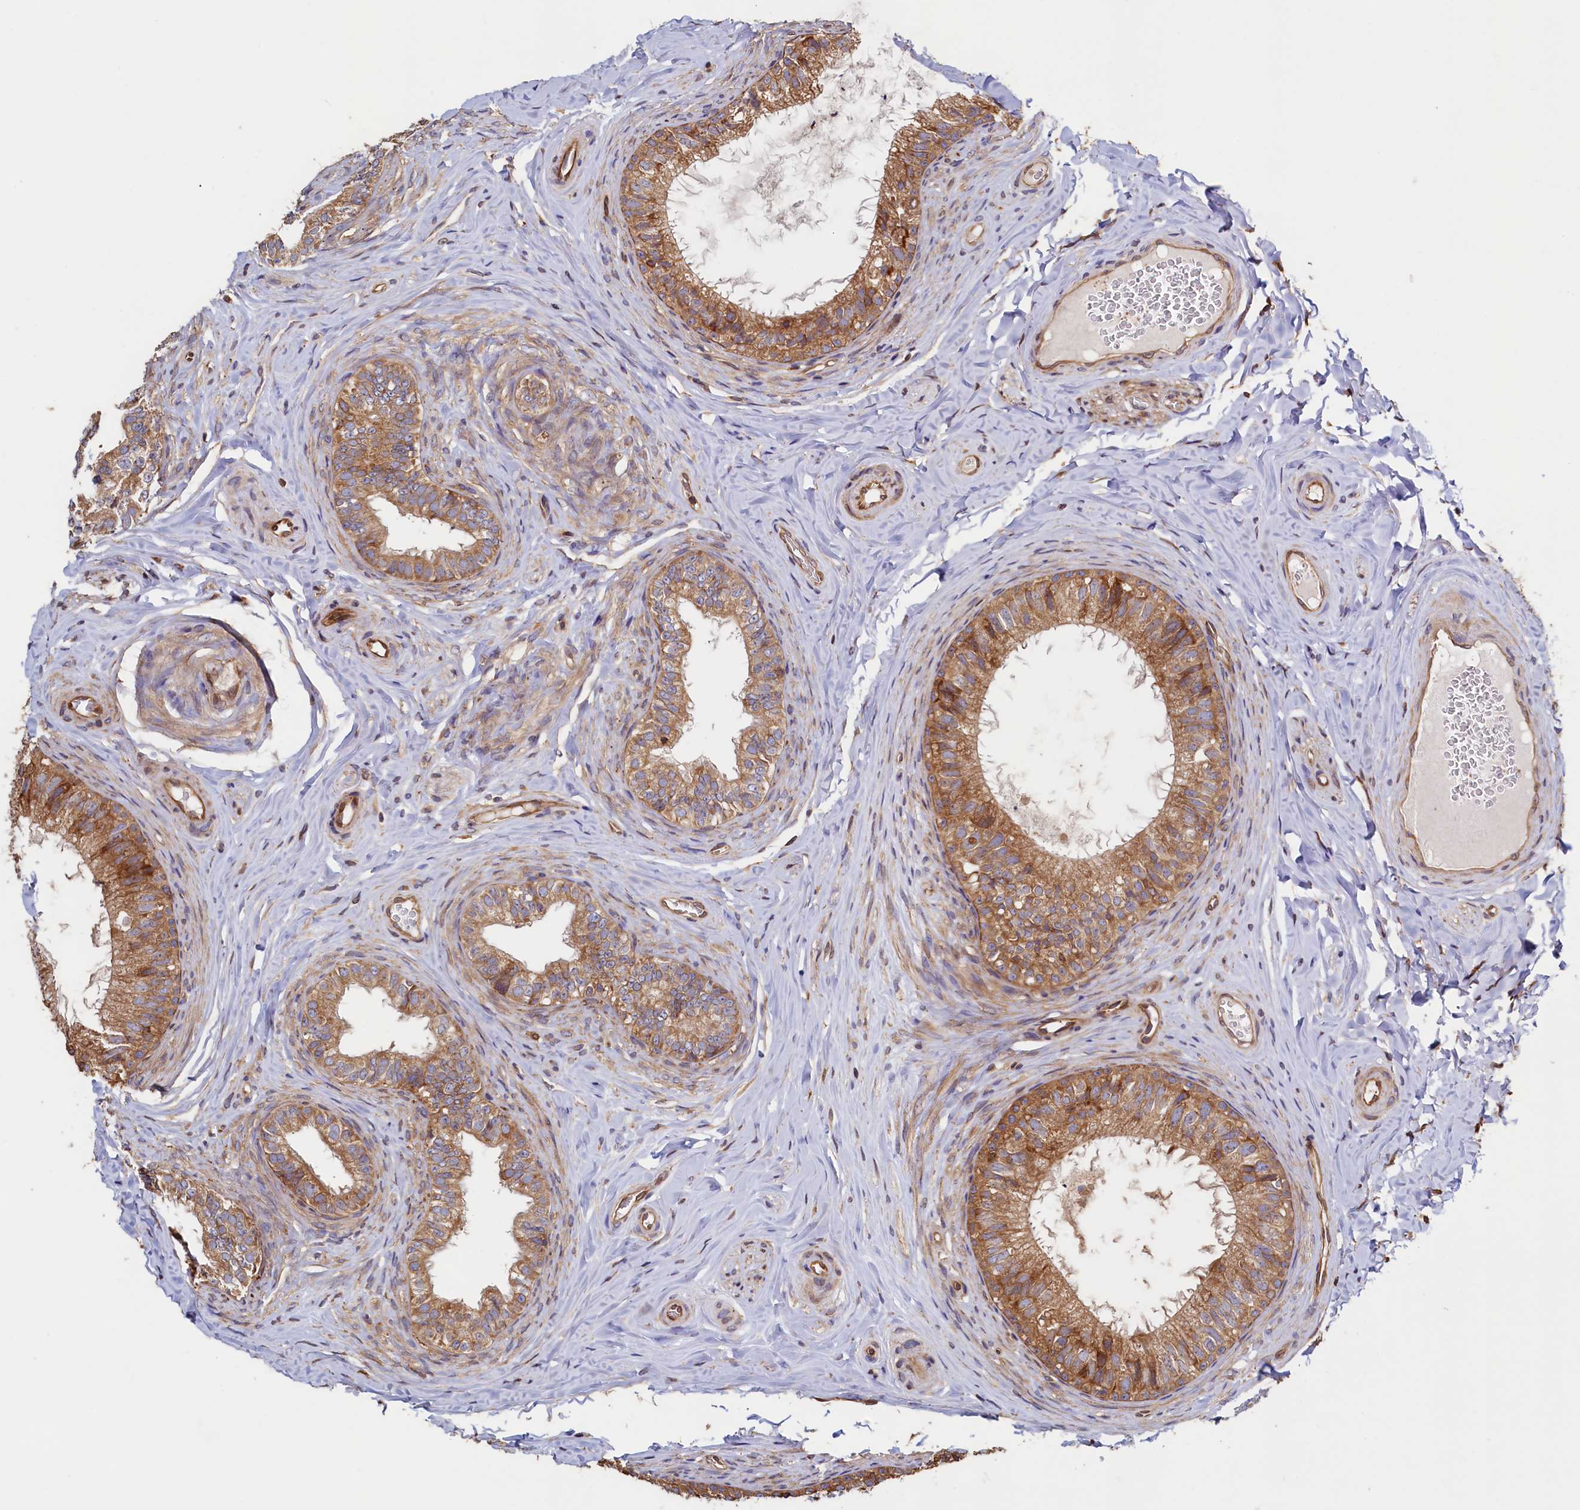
{"staining": {"intensity": "moderate", "quantity": ">75%", "location": "cytoplasmic/membranous"}, "tissue": "epididymis", "cell_type": "Glandular cells", "image_type": "normal", "snomed": [{"axis": "morphology", "description": "Normal tissue, NOS"}, {"axis": "topography", "description": "Epididymis"}], "caption": "Protein expression analysis of unremarkable epididymis shows moderate cytoplasmic/membranous expression in about >75% of glandular cells. The protein is shown in brown color, while the nuclei are stained blue.", "gene": "ATXN2L", "patient": {"sex": "male", "age": 34}}